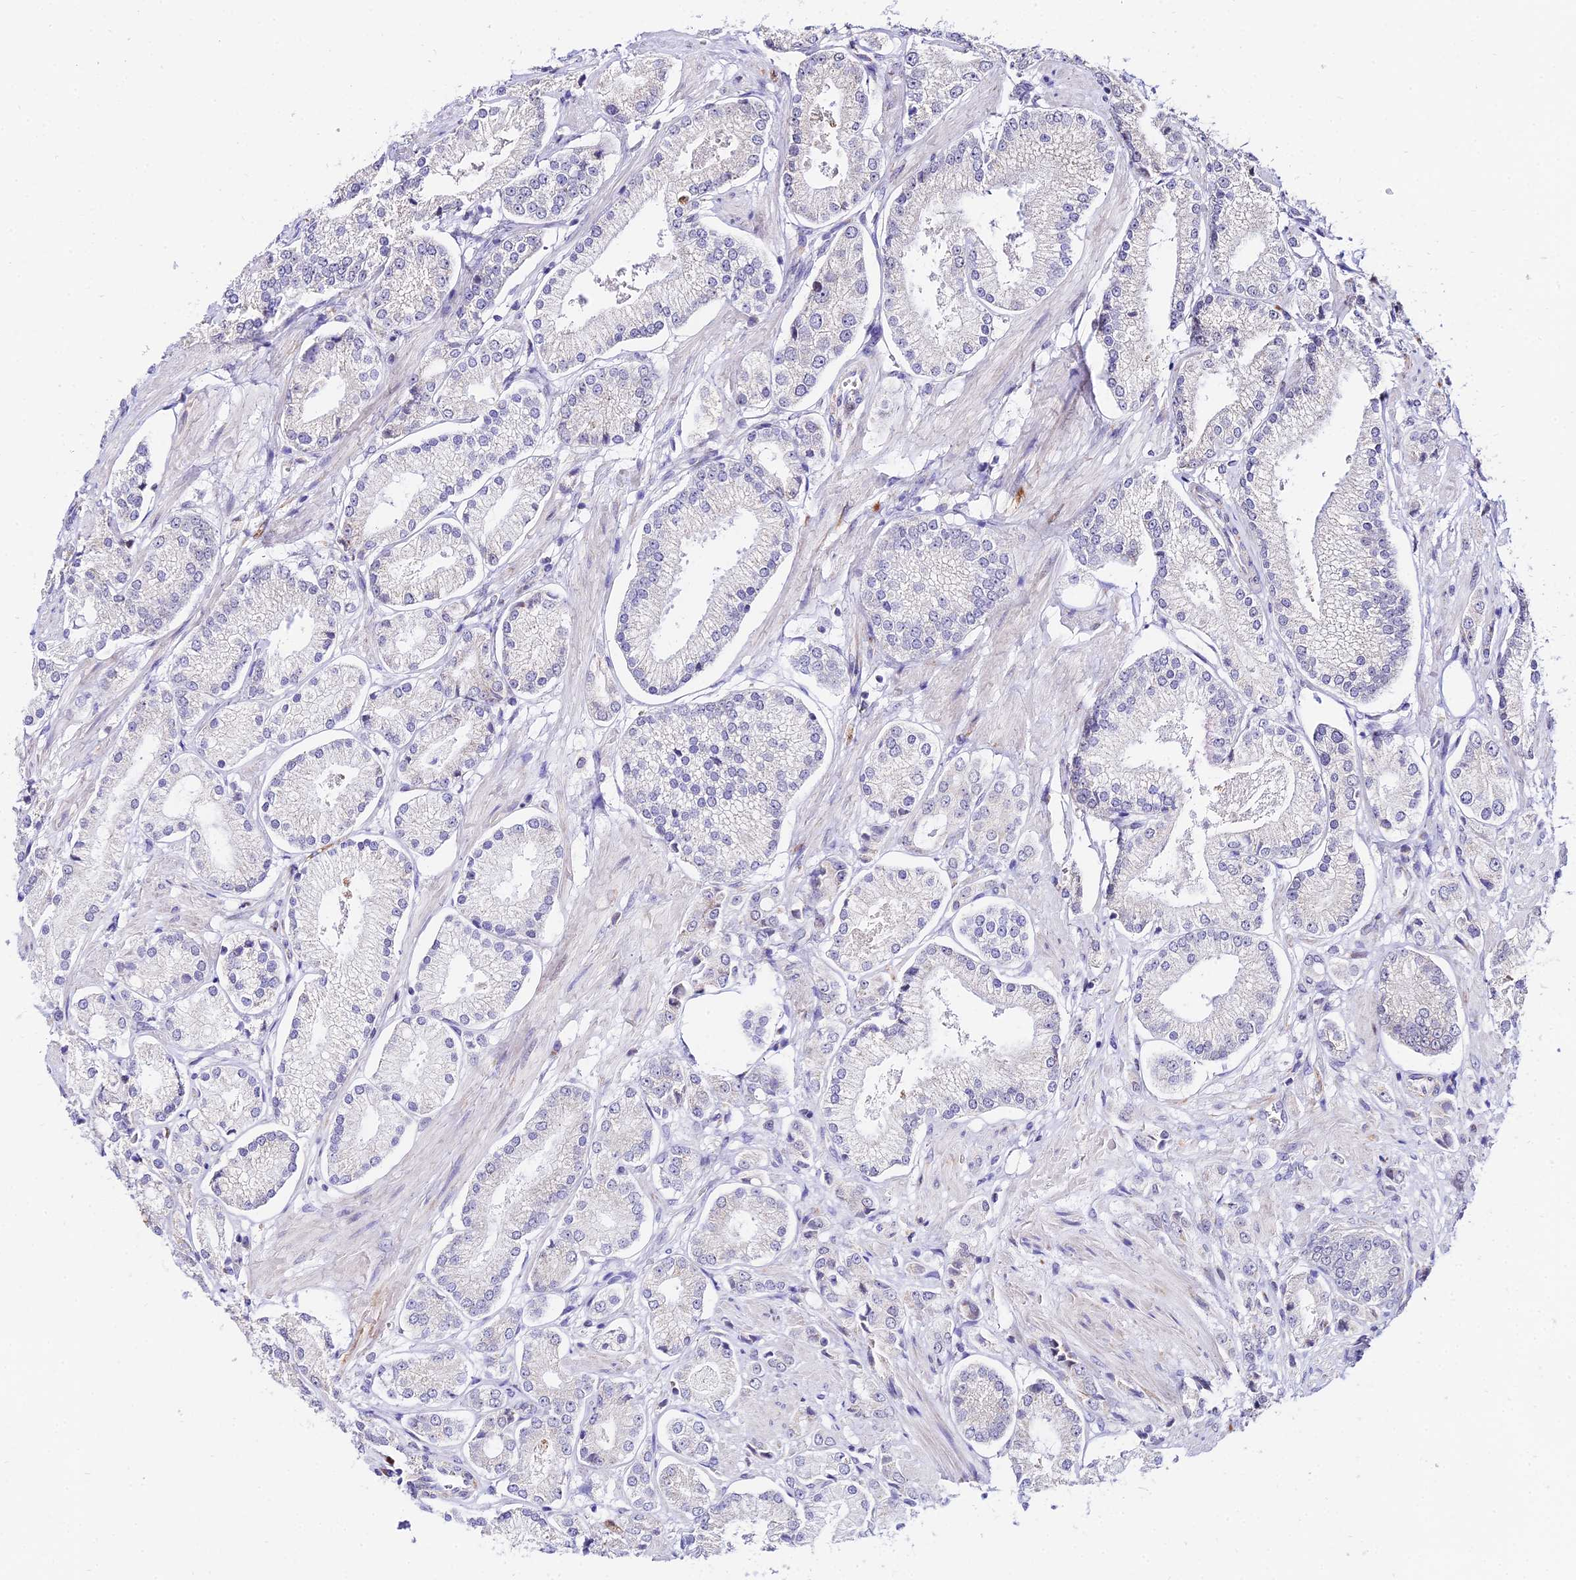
{"staining": {"intensity": "negative", "quantity": "none", "location": "none"}, "tissue": "prostate cancer", "cell_type": "Tumor cells", "image_type": "cancer", "snomed": [{"axis": "morphology", "description": "Adenocarcinoma, High grade"}, {"axis": "topography", "description": "Prostate and seminal vesicle, NOS"}], "caption": "IHC of prostate adenocarcinoma (high-grade) demonstrates no positivity in tumor cells.", "gene": "ATP5PB", "patient": {"sex": "male", "age": 64}}